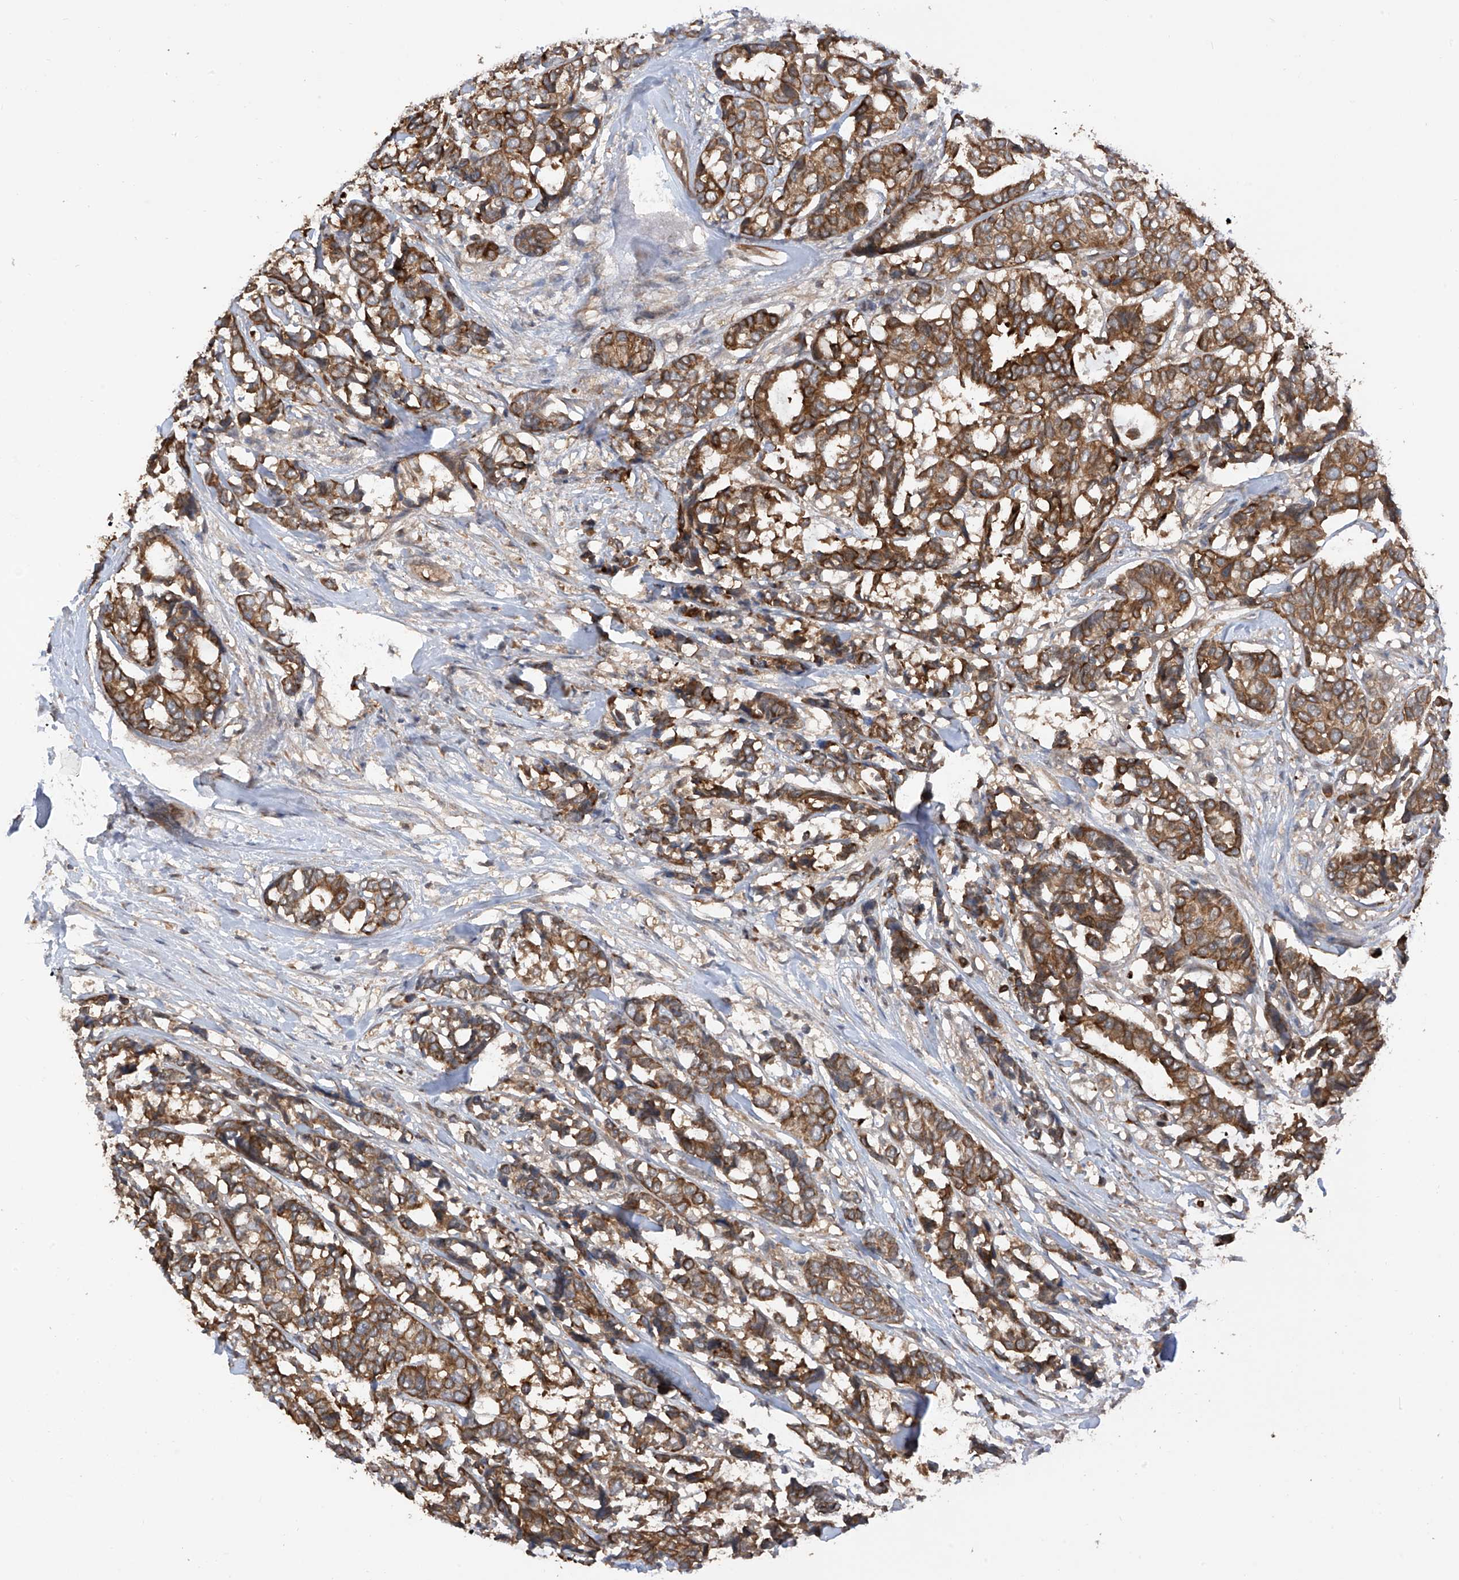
{"staining": {"intensity": "moderate", "quantity": ">75%", "location": "cytoplasmic/membranous"}, "tissue": "breast cancer", "cell_type": "Tumor cells", "image_type": "cancer", "snomed": [{"axis": "morphology", "description": "Duct carcinoma"}, {"axis": "topography", "description": "Breast"}], "caption": "An image of human breast infiltrating ductal carcinoma stained for a protein displays moderate cytoplasmic/membranous brown staining in tumor cells.", "gene": "RPAIN", "patient": {"sex": "female", "age": 87}}